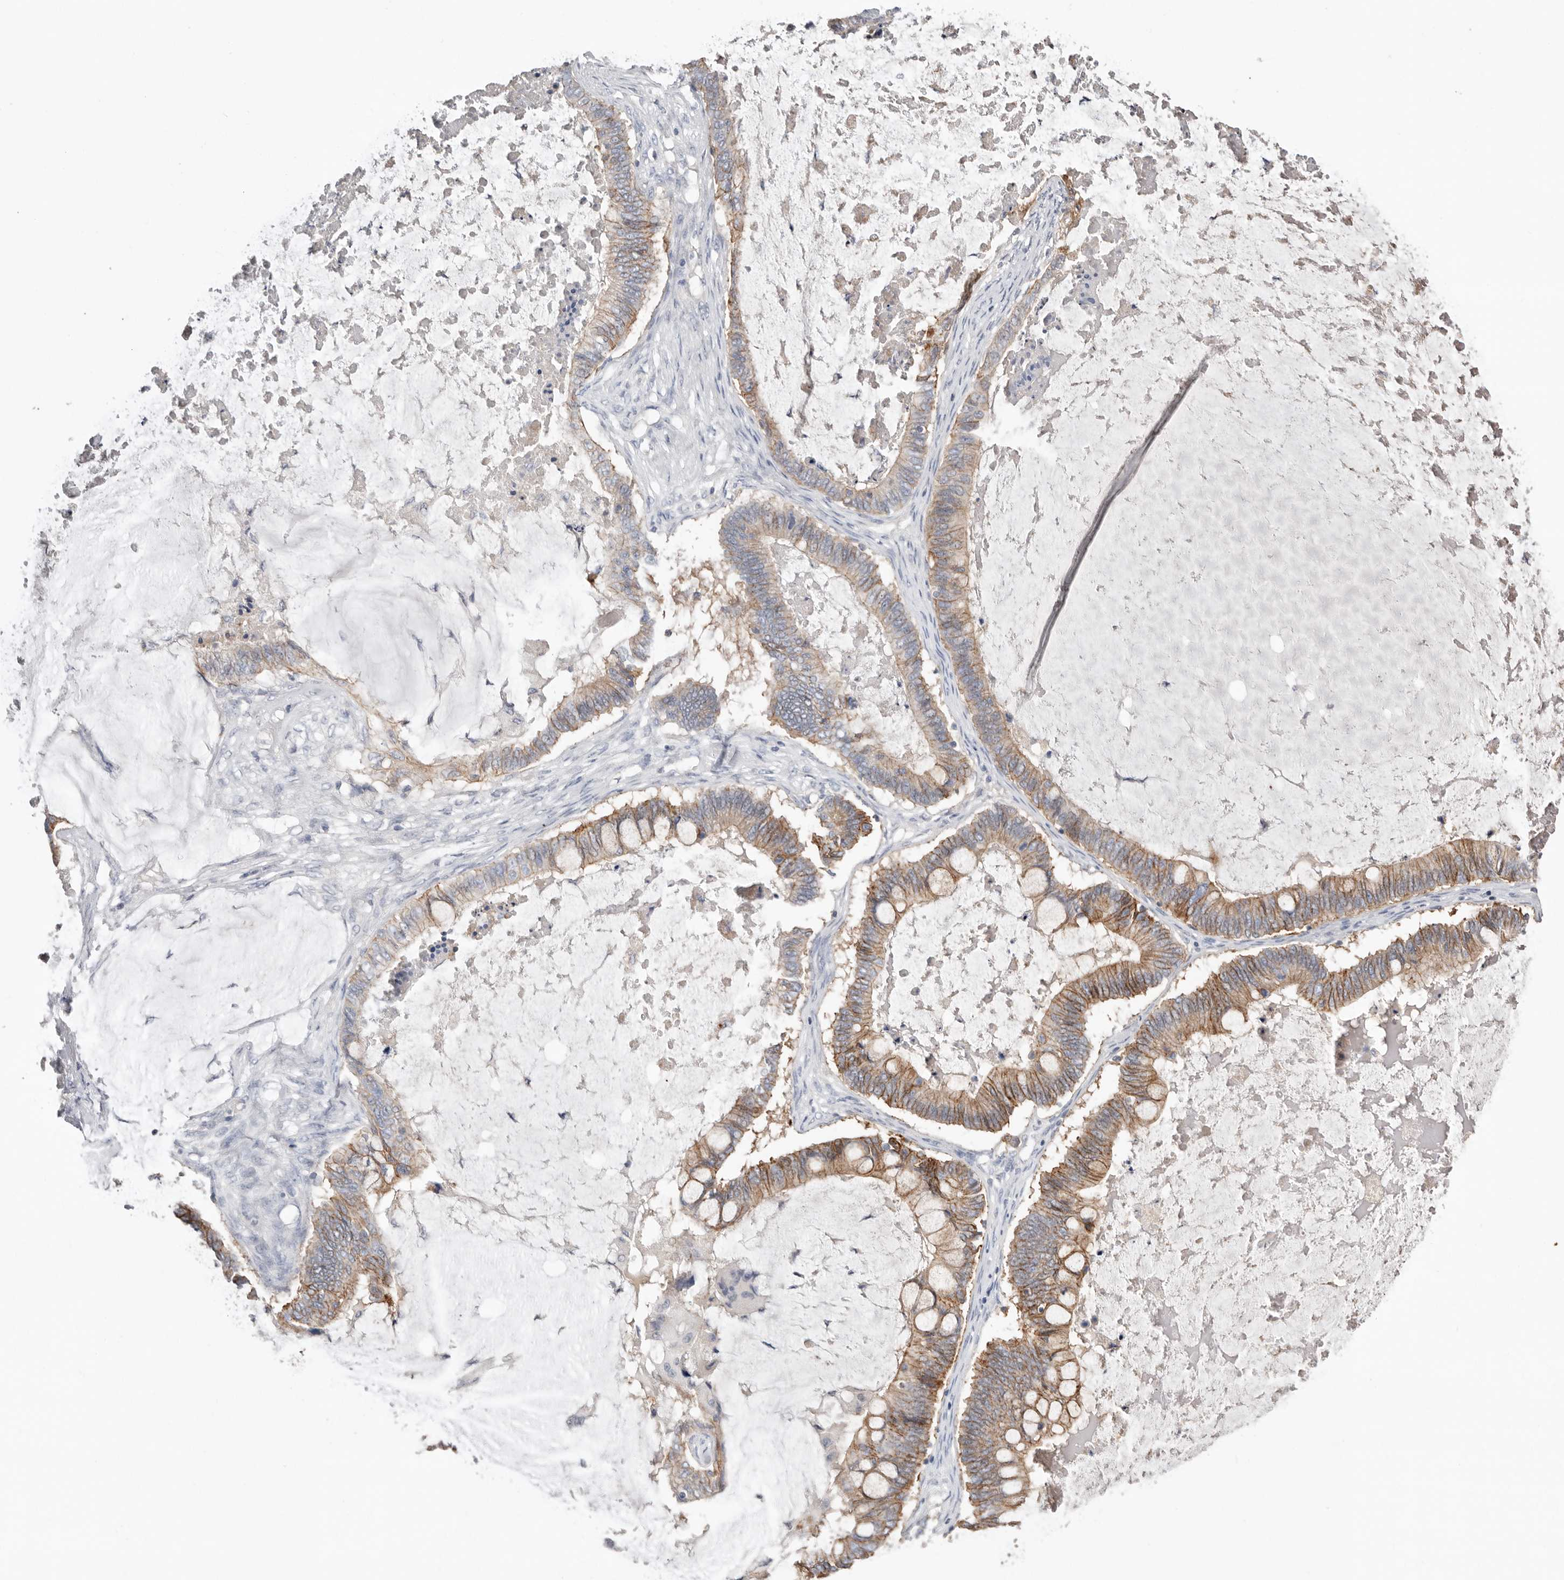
{"staining": {"intensity": "moderate", "quantity": ">75%", "location": "cytoplasmic/membranous"}, "tissue": "ovarian cancer", "cell_type": "Tumor cells", "image_type": "cancer", "snomed": [{"axis": "morphology", "description": "Cystadenocarcinoma, mucinous, NOS"}, {"axis": "topography", "description": "Ovary"}], "caption": "Immunohistochemistry (DAB) staining of human ovarian mucinous cystadenocarcinoma reveals moderate cytoplasmic/membranous protein expression in approximately >75% of tumor cells.", "gene": "S100A14", "patient": {"sex": "female", "age": 61}}